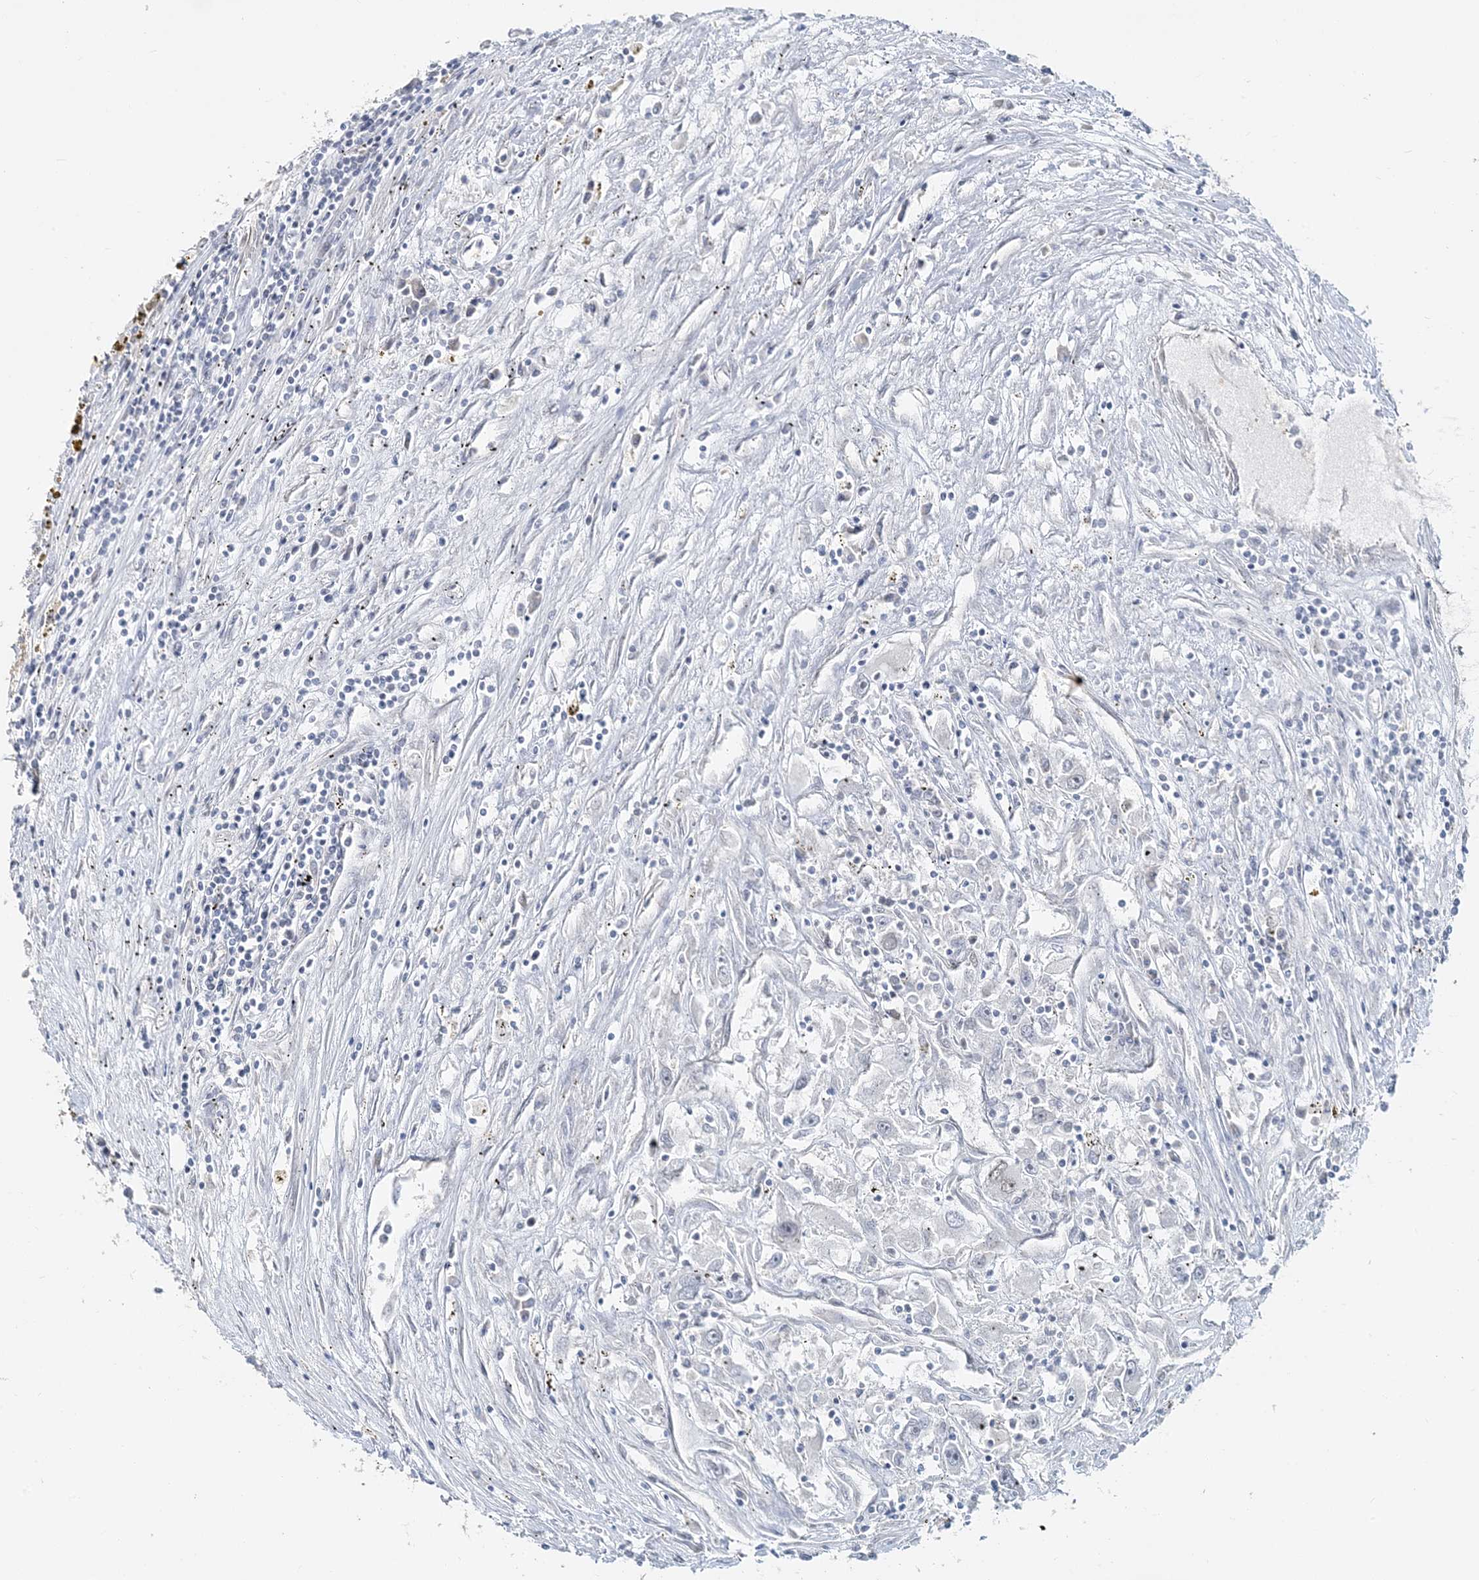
{"staining": {"intensity": "negative", "quantity": "none", "location": "none"}, "tissue": "renal cancer", "cell_type": "Tumor cells", "image_type": "cancer", "snomed": [{"axis": "morphology", "description": "Adenocarcinoma, NOS"}, {"axis": "topography", "description": "Kidney"}], "caption": "Immunohistochemistry micrograph of renal adenocarcinoma stained for a protein (brown), which demonstrates no positivity in tumor cells.", "gene": "LEXM", "patient": {"sex": "female", "age": 52}}